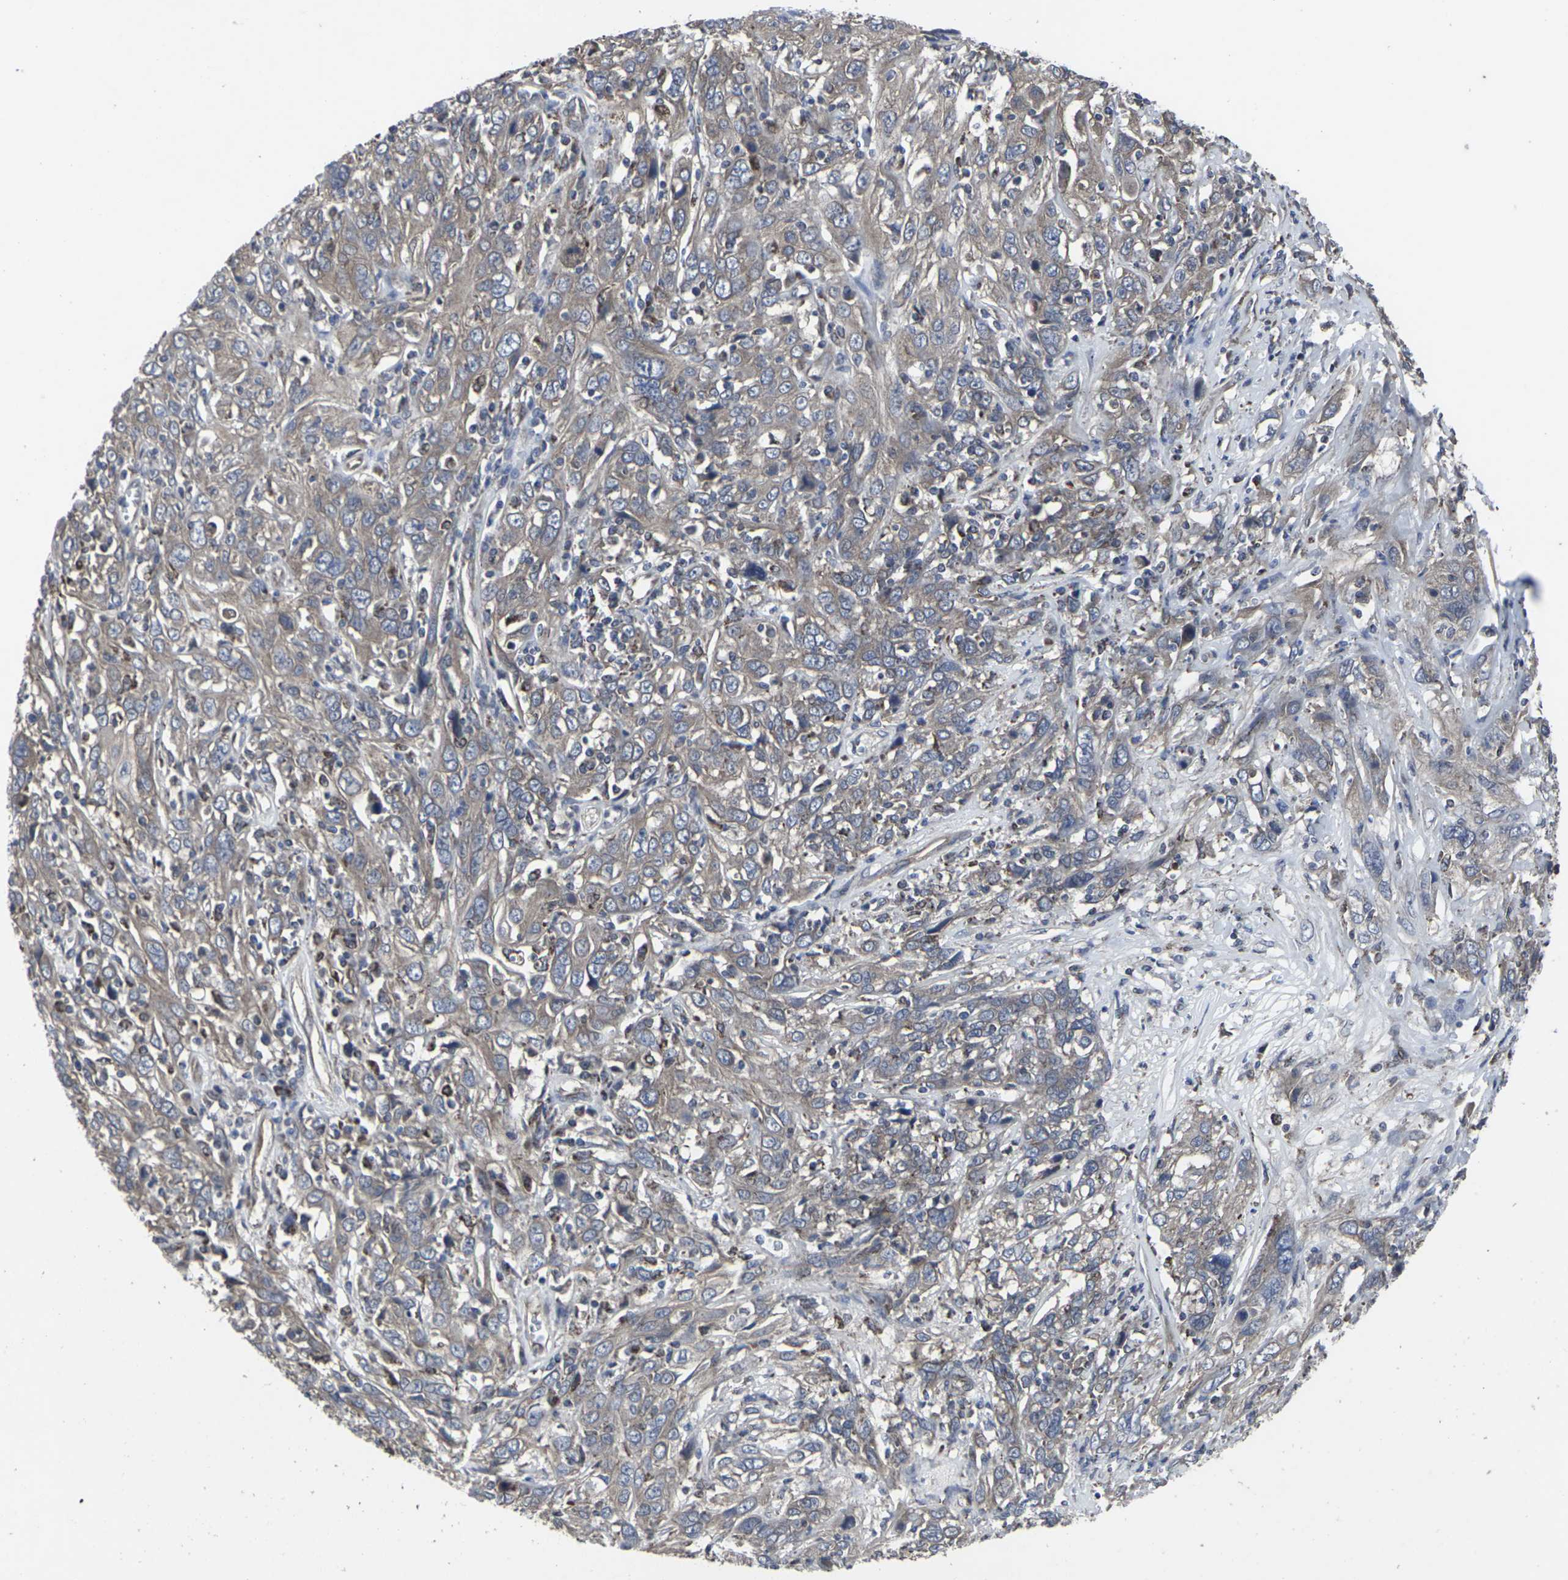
{"staining": {"intensity": "moderate", "quantity": ">75%", "location": "cytoplasmic/membranous"}, "tissue": "cervical cancer", "cell_type": "Tumor cells", "image_type": "cancer", "snomed": [{"axis": "morphology", "description": "Squamous cell carcinoma, NOS"}, {"axis": "topography", "description": "Cervix"}], "caption": "Immunohistochemistry (IHC) micrograph of cervical cancer stained for a protein (brown), which shows medium levels of moderate cytoplasmic/membranous expression in approximately >75% of tumor cells.", "gene": "MAPKAPK2", "patient": {"sex": "female", "age": 46}}